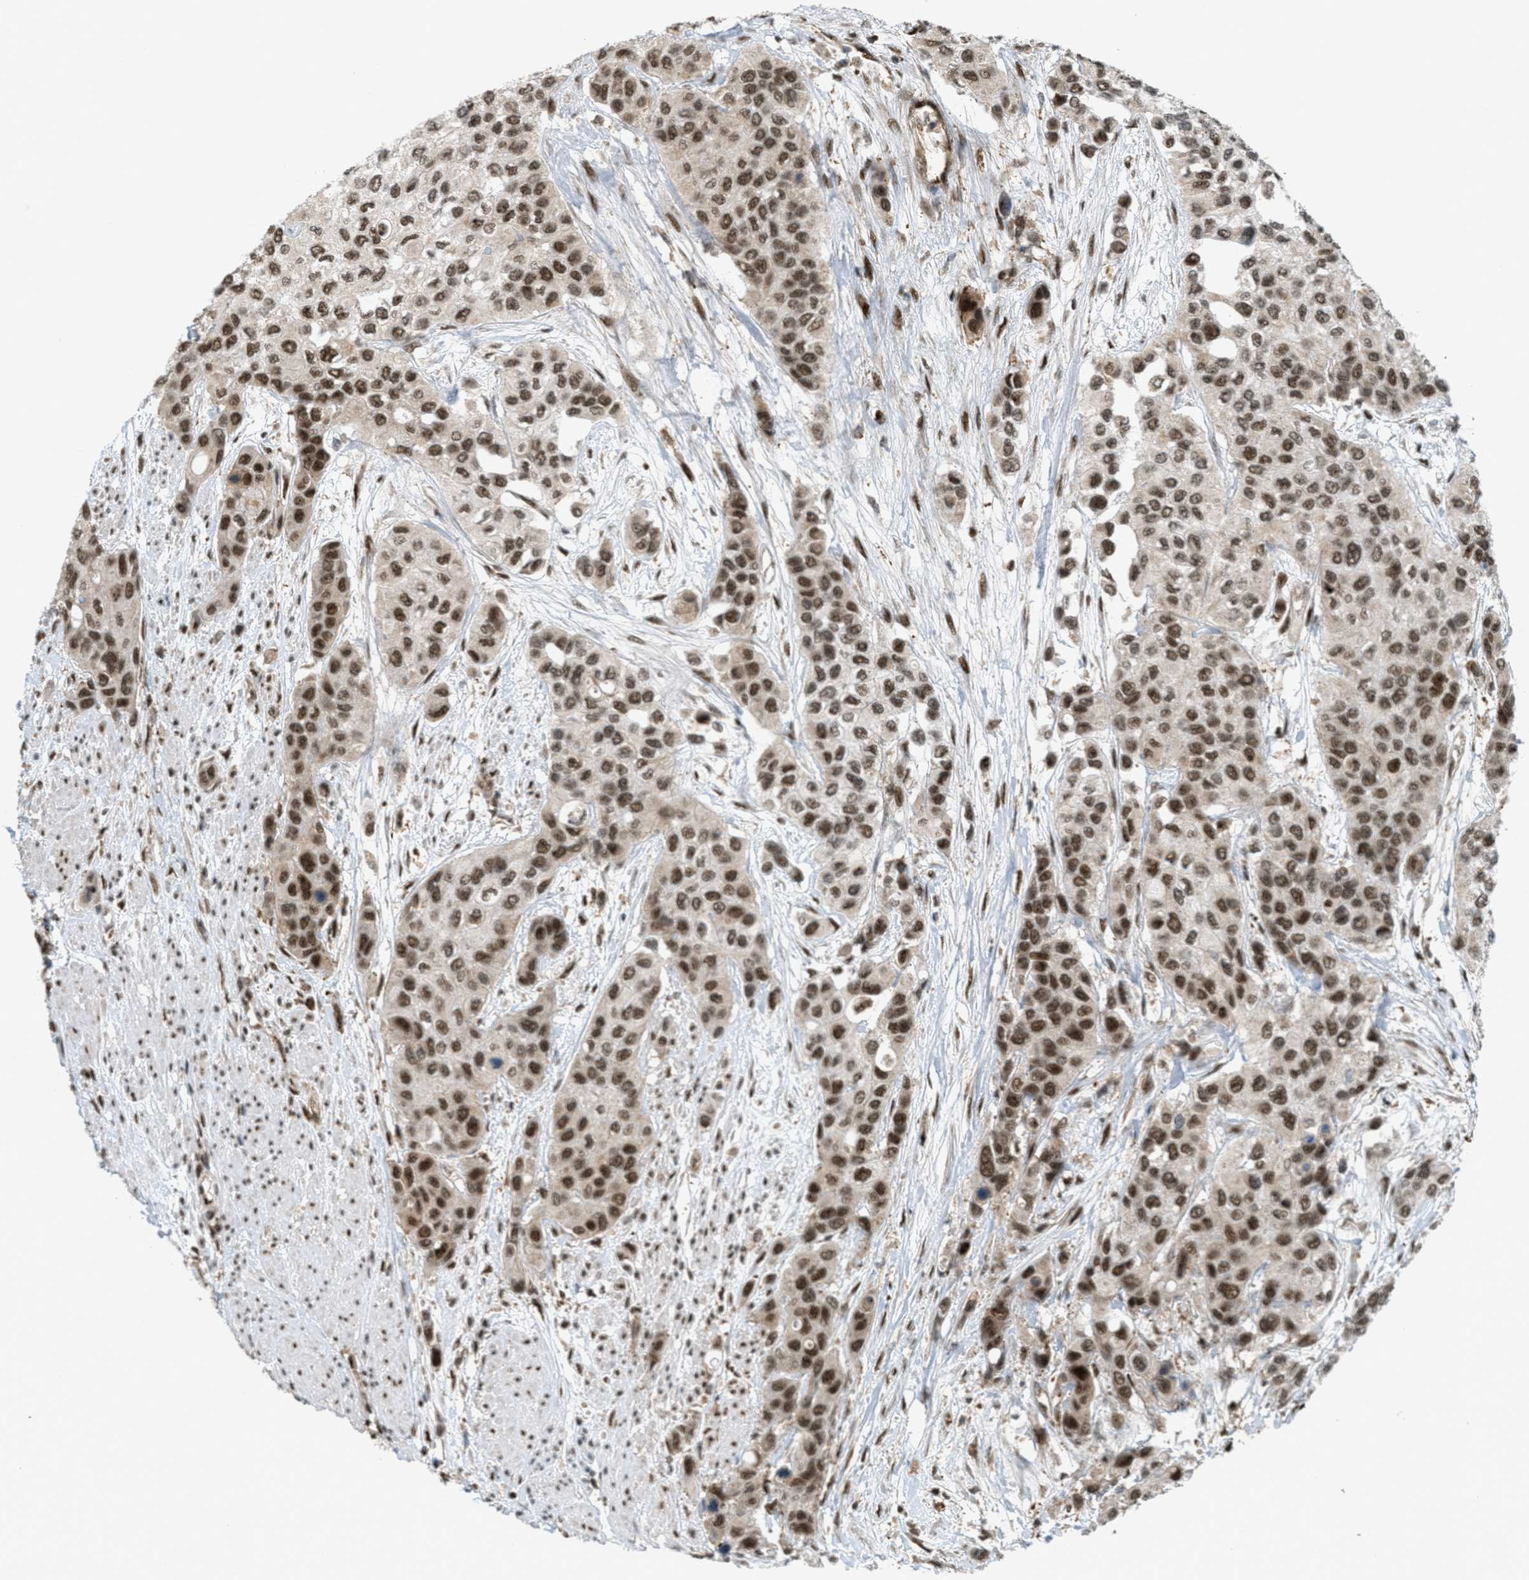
{"staining": {"intensity": "strong", "quantity": ">75%", "location": "cytoplasmic/membranous,nuclear"}, "tissue": "urothelial cancer", "cell_type": "Tumor cells", "image_type": "cancer", "snomed": [{"axis": "morphology", "description": "Urothelial carcinoma, High grade"}, {"axis": "topography", "description": "Urinary bladder"}], "caption": "A high amount of strong cytoplasmic/membranous and nuclear positivity is identified in approximately >75% of tumor cells in high-grade urothelial carcinoma tissue. The protein of interest is shown in brown color, while the nuclei are stained blue.", "gene": "TLK1", "patient": {"sex": "female", "age": 56}}